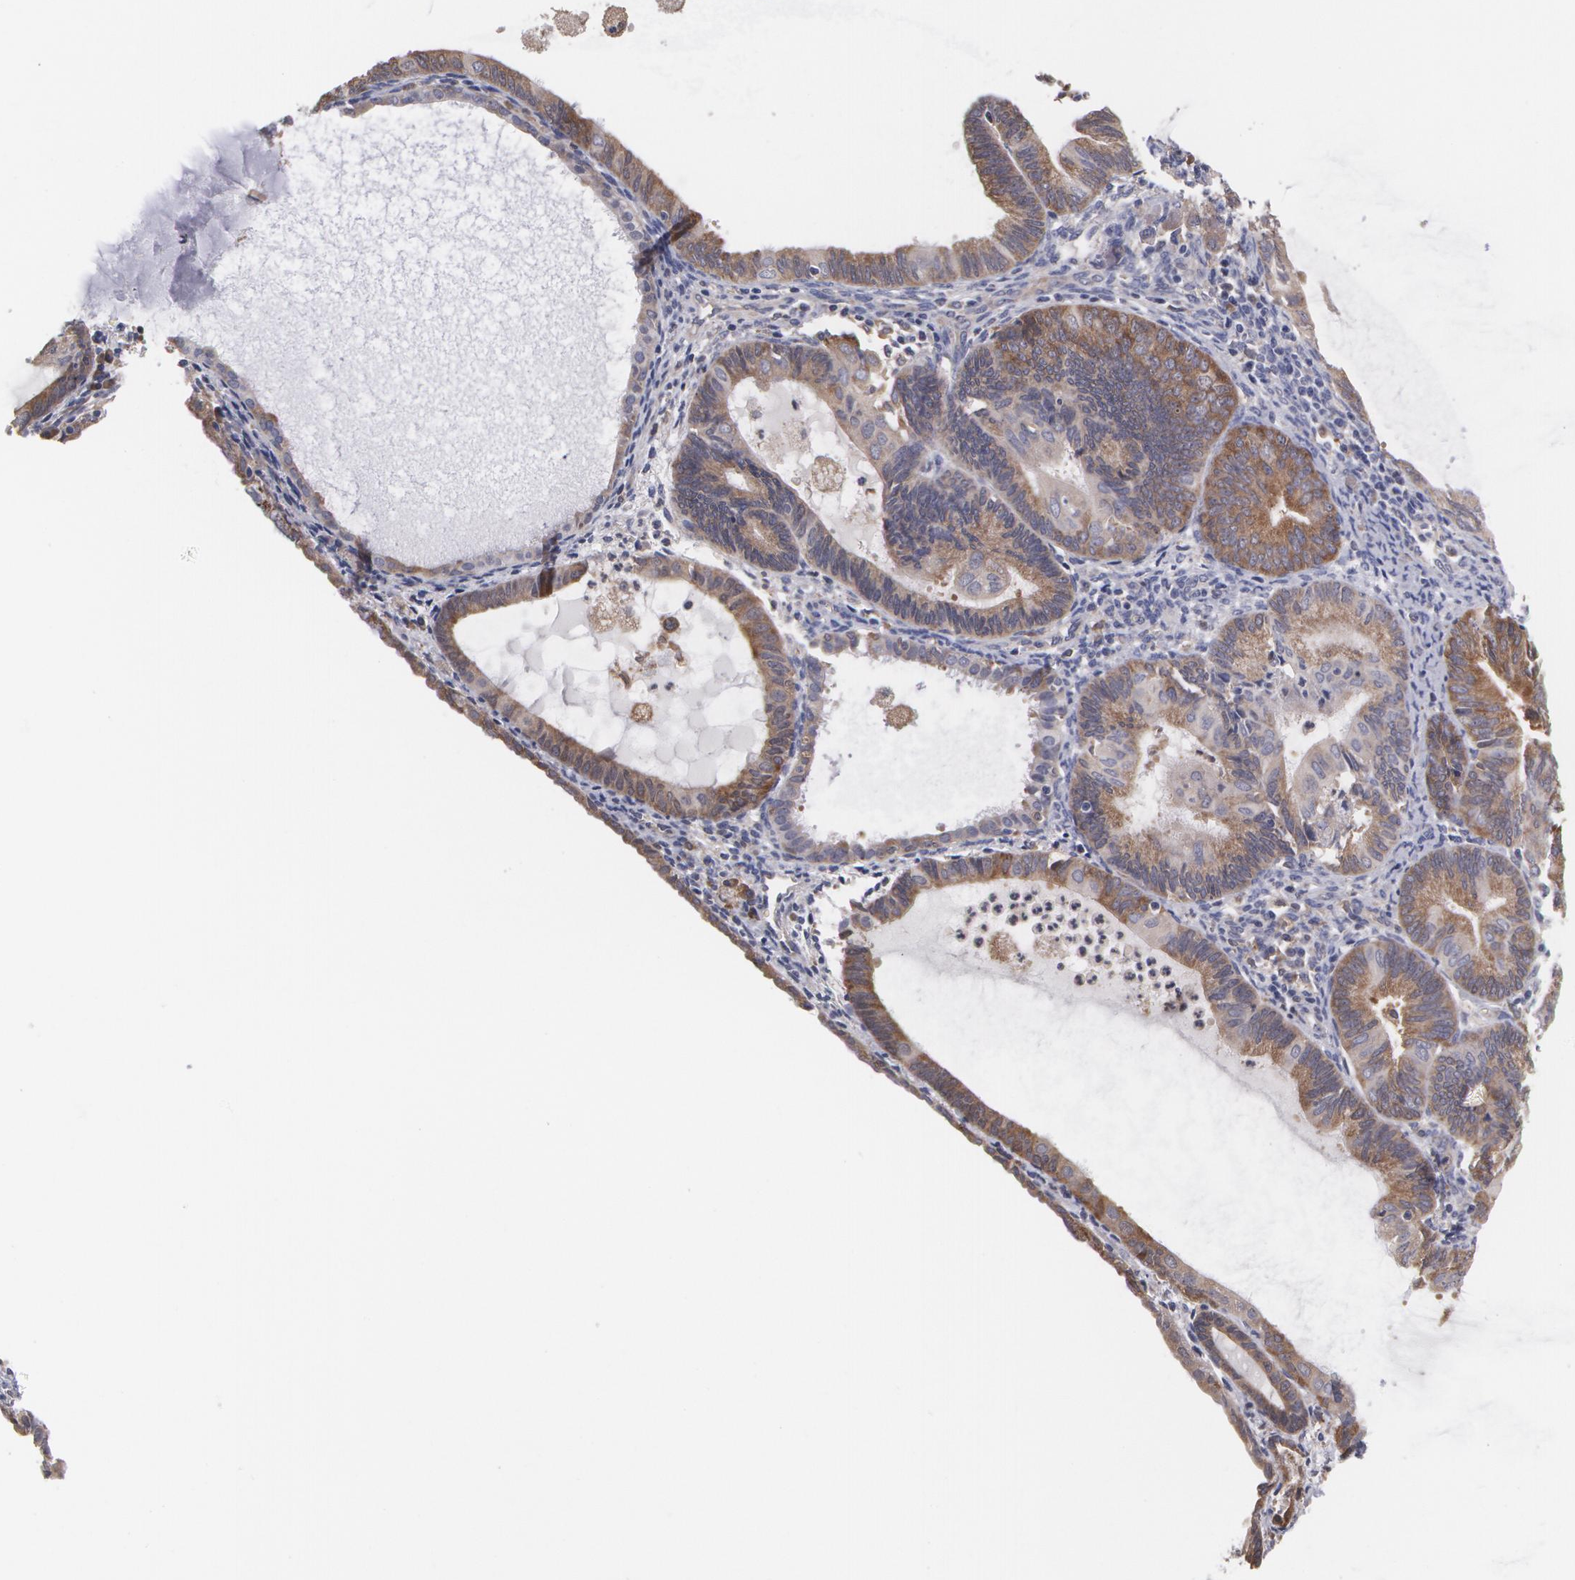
{"staining": {"intensity": "strong", "quantity": ">75%", "location": "cytoplasmic/membranous"}, "tissue": "endometrial cancer", "cell_type": "Tumor cells", "image_type": "cancer", "snomed": [{"axis": "morphology", "description": "Adenocarcinoma, NOS"}, {"axis": "topography", "description": "Endometrium"}], "caption": "Immunohistochemistry (IHC) photomicrograph of neoplastic tissue: adenocarcinoma (endometrial) stained using immunohistochemistry demonstrates high levels of strong protein expression localized specifically in the cytoplasmic/membranous of tumor cells, appearing as a cytoplasmic/membranous brown color.", "gene": "MTHFD1", "patient": {"sex": "female", "age": 63}}